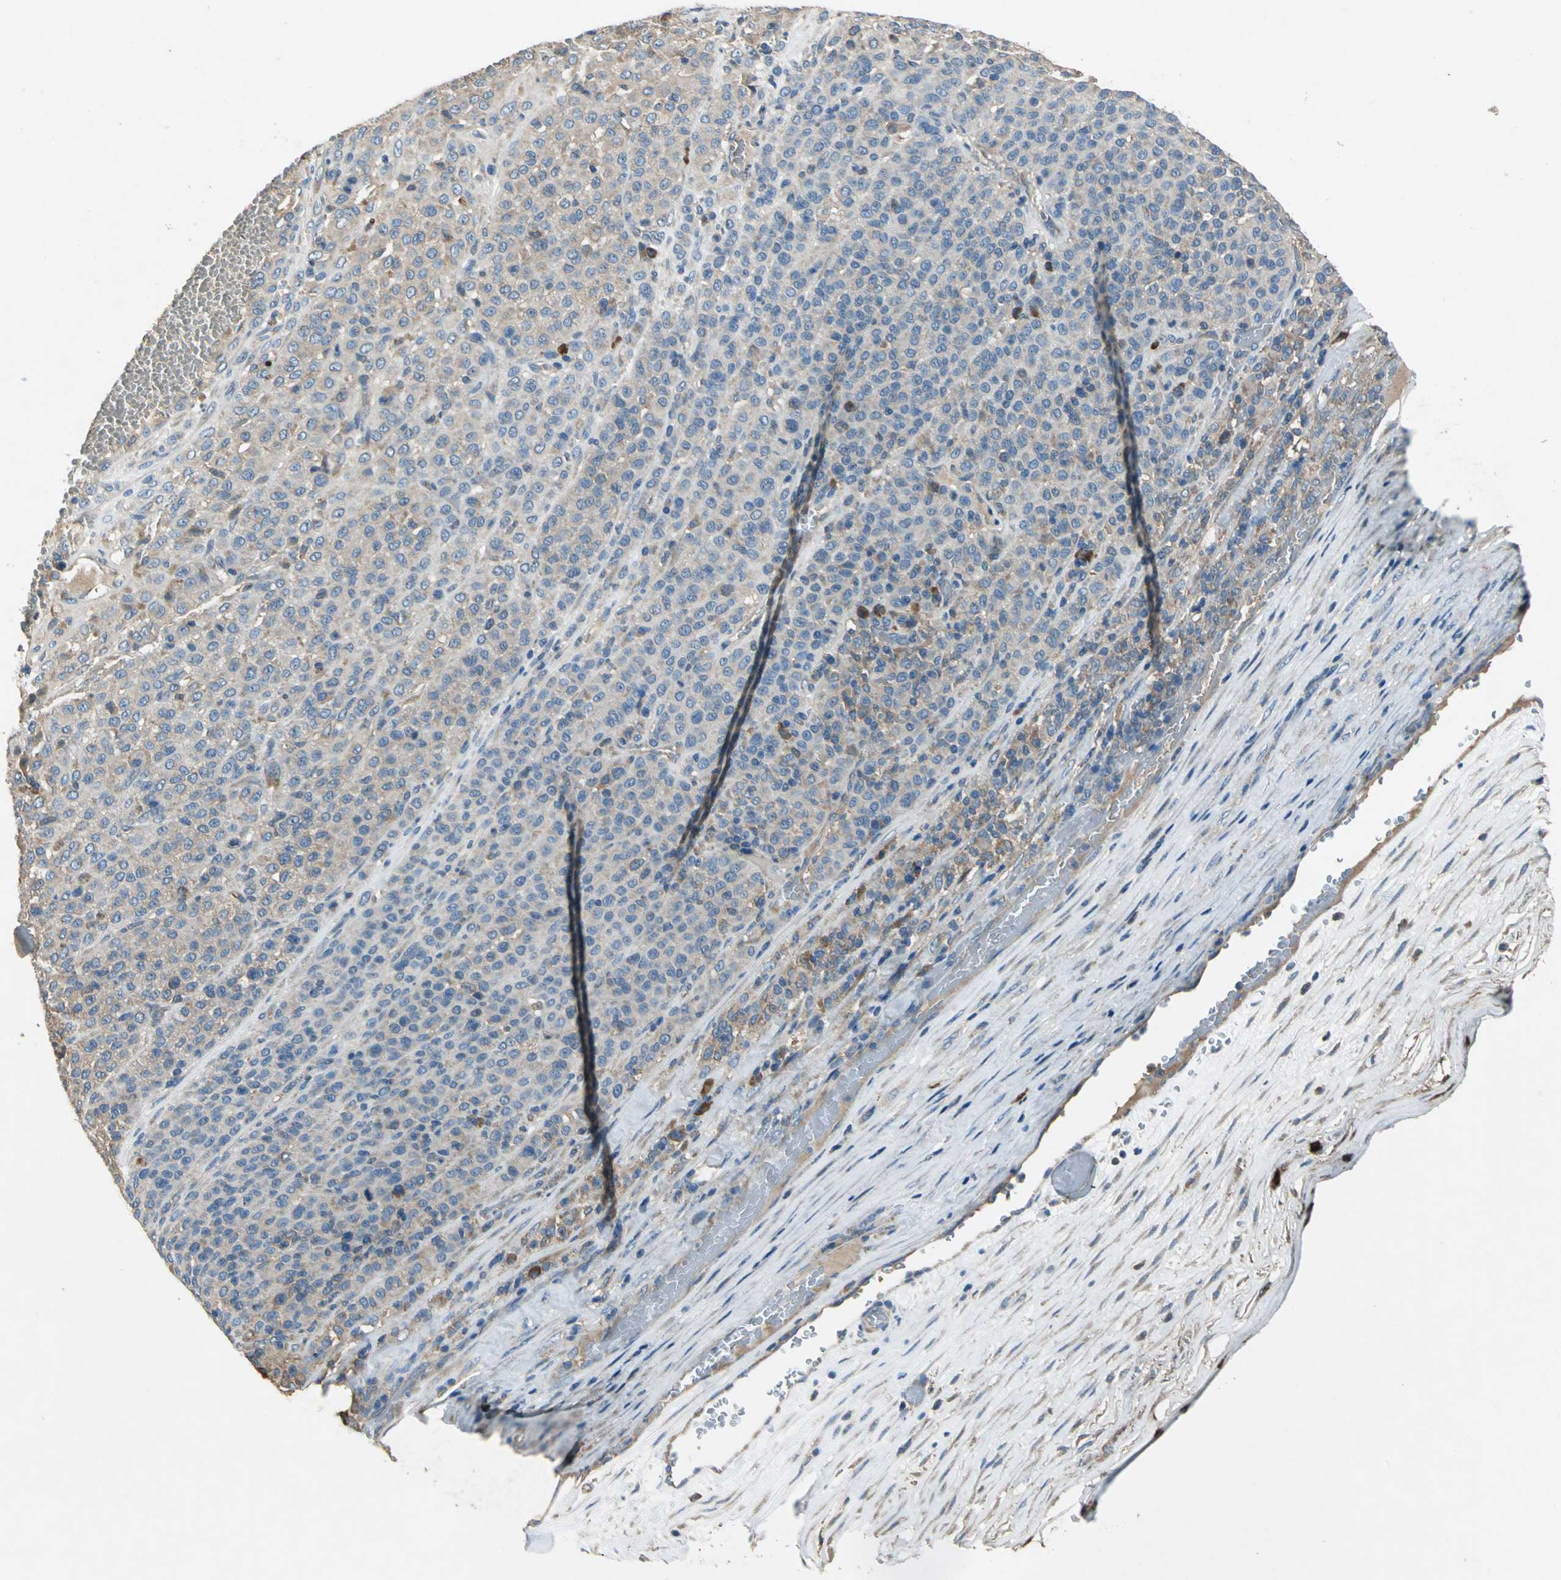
{"staining": {"intensity": "weak", "quantity": ">75%", "location": "cytoplasmic/membranous"}, "tissue": "melanoma", "cell_type": "Tumor cells", "image_type": "cancer", "snomed": [{"axis": "morphology", "description": "Malignant melanoma, Metastatic site"}, {"axis": "topography", "description": "Pancreas"}], "caption": "Immunohistochemical staining of human melanoma shows low levels of weak cytoplasmic/membranous protein staining in approximately >75% of tumor cells. (DAB = brown stain, brightfield microscopy at high magnification).", "gene": "HEPH", "patient": {"sex": "female", "age": 30}}